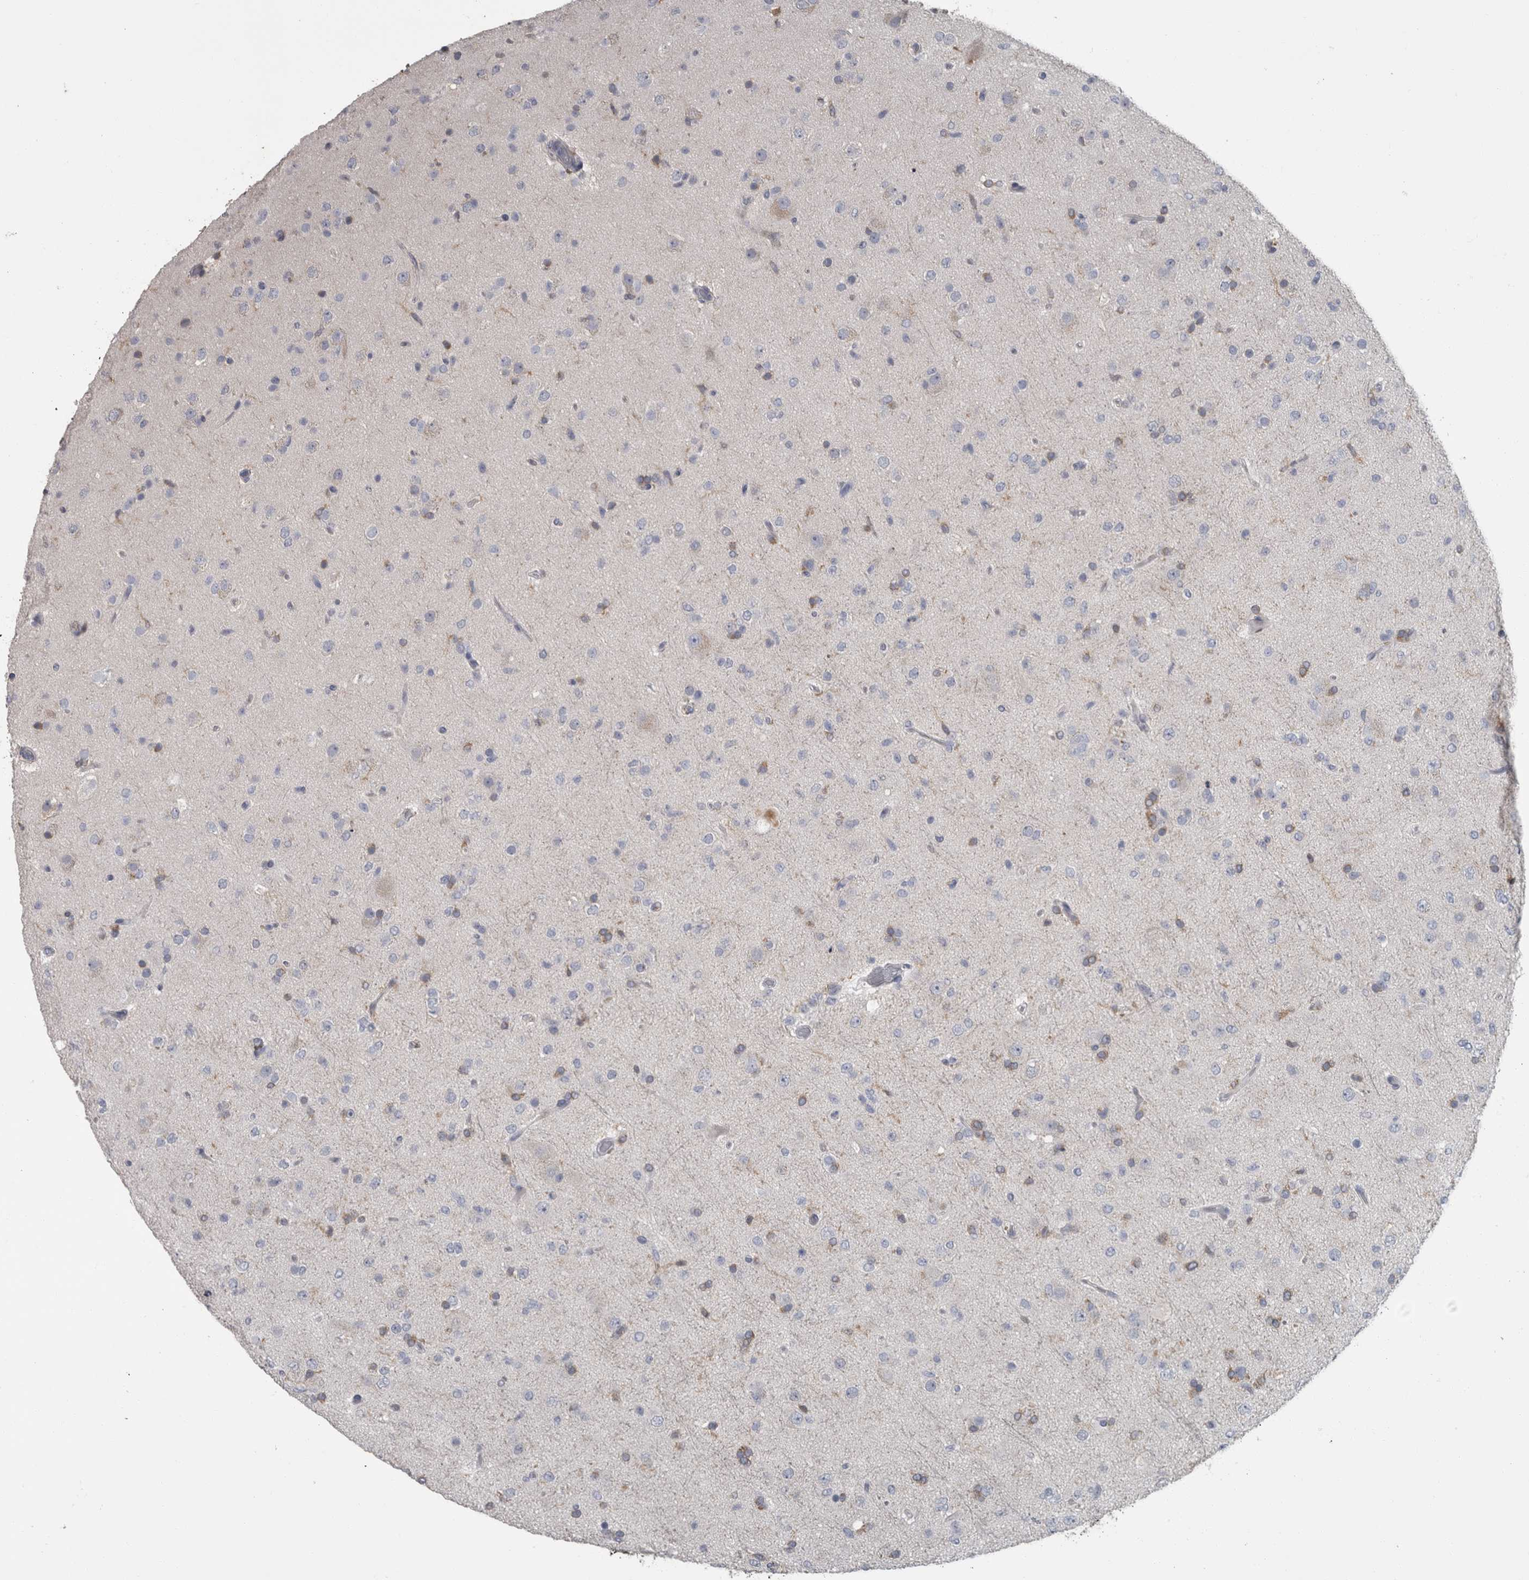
{"staining": {"intensity": "negative", "quantity": "none", "location": "none"}, "tissue": "glioma", "cell_type": "Tumor cells", "image_type": "cancer", "snomed": [{"axis": "morphology", "description": "Glioma, malignant, Low grade"}, {"axis": "topography", "description": "Brain"}], "caption": "This is a photomicrograph of immunohistochemistry staining of glioma, which shows no positivity in tumor cells.", "gene": "EFEMP2", "patient": {"sex": "male", "age": 65}}